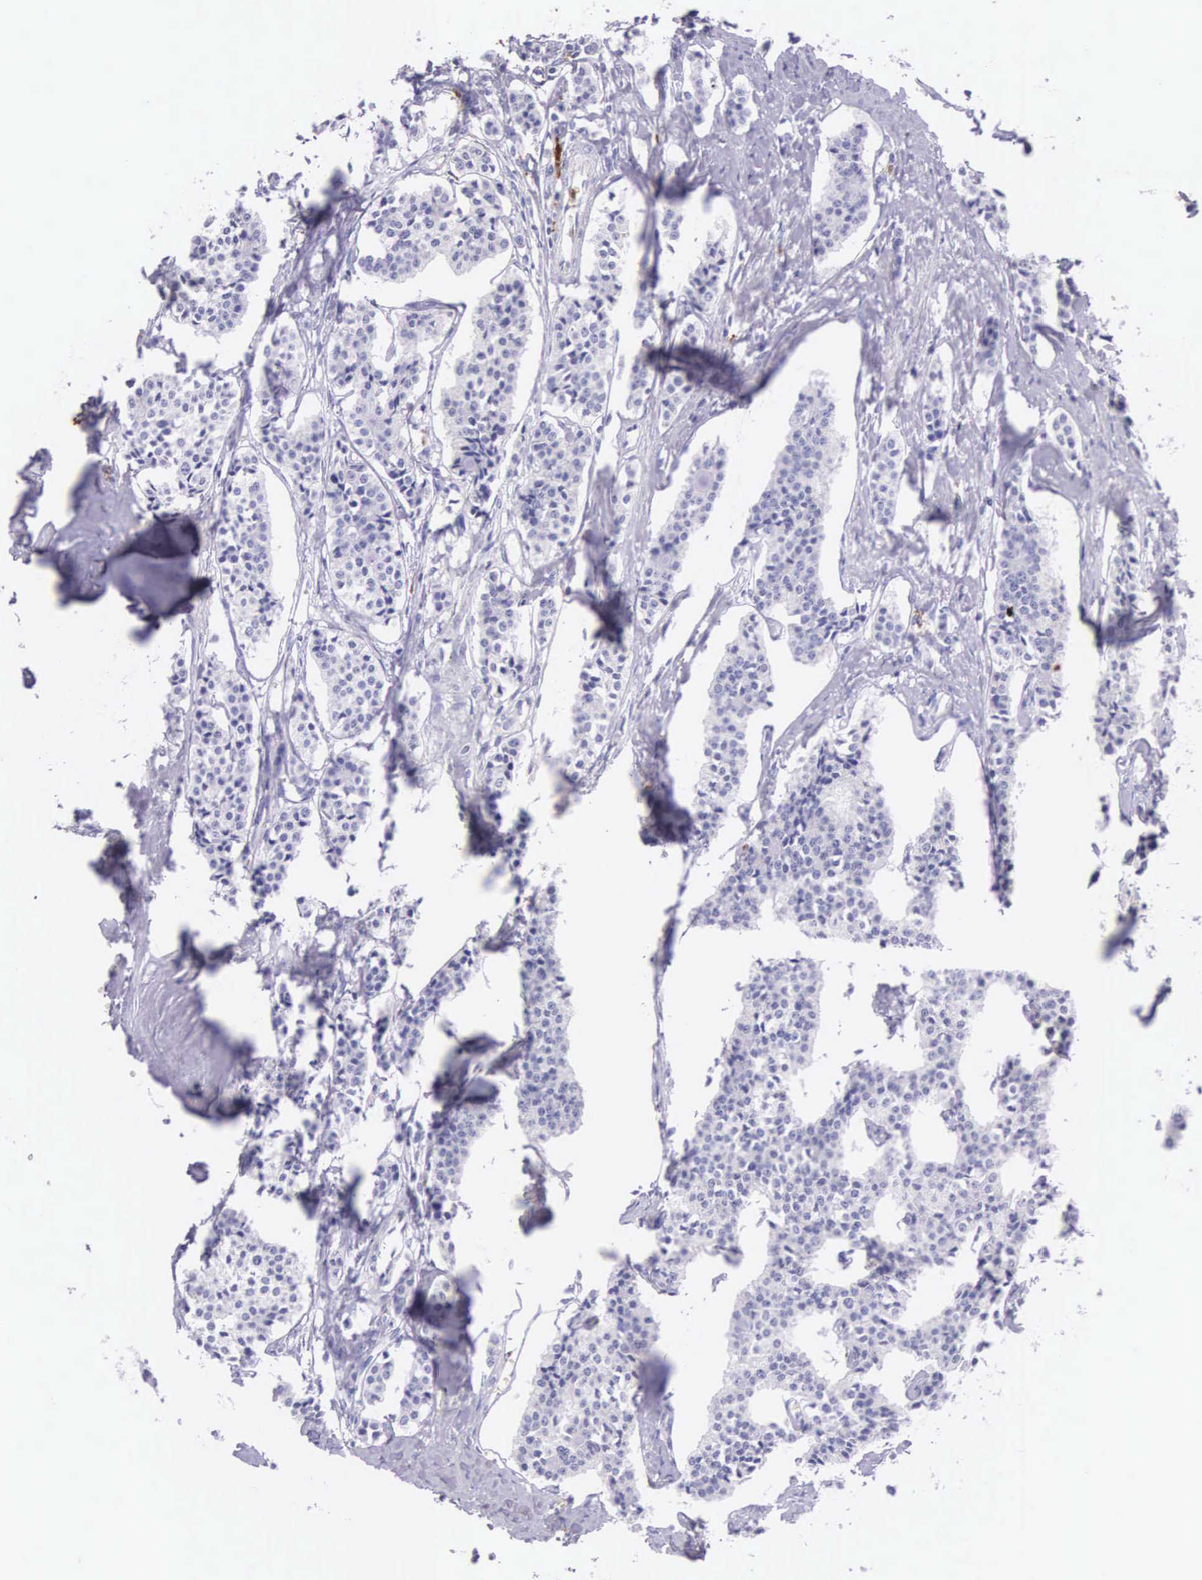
{"staining": {"intensity": "negative", "quantity": "none", "location": "none"}, "tissue": "carcinoid", "cell_type": "Tumor cells", "image_type": "cancer", "snomed": [{"axis": "morphology", "description": "Carcinoid, malignant, NOS"}, {"axis": "topography", "description": "Small intestine"}], "caption": "This is an immunohistochemistry image of malignant carcinoid. There is no staining in tumor cells.", "gene": "FCN1", "patient": {"sex": "male", "age": 63}}